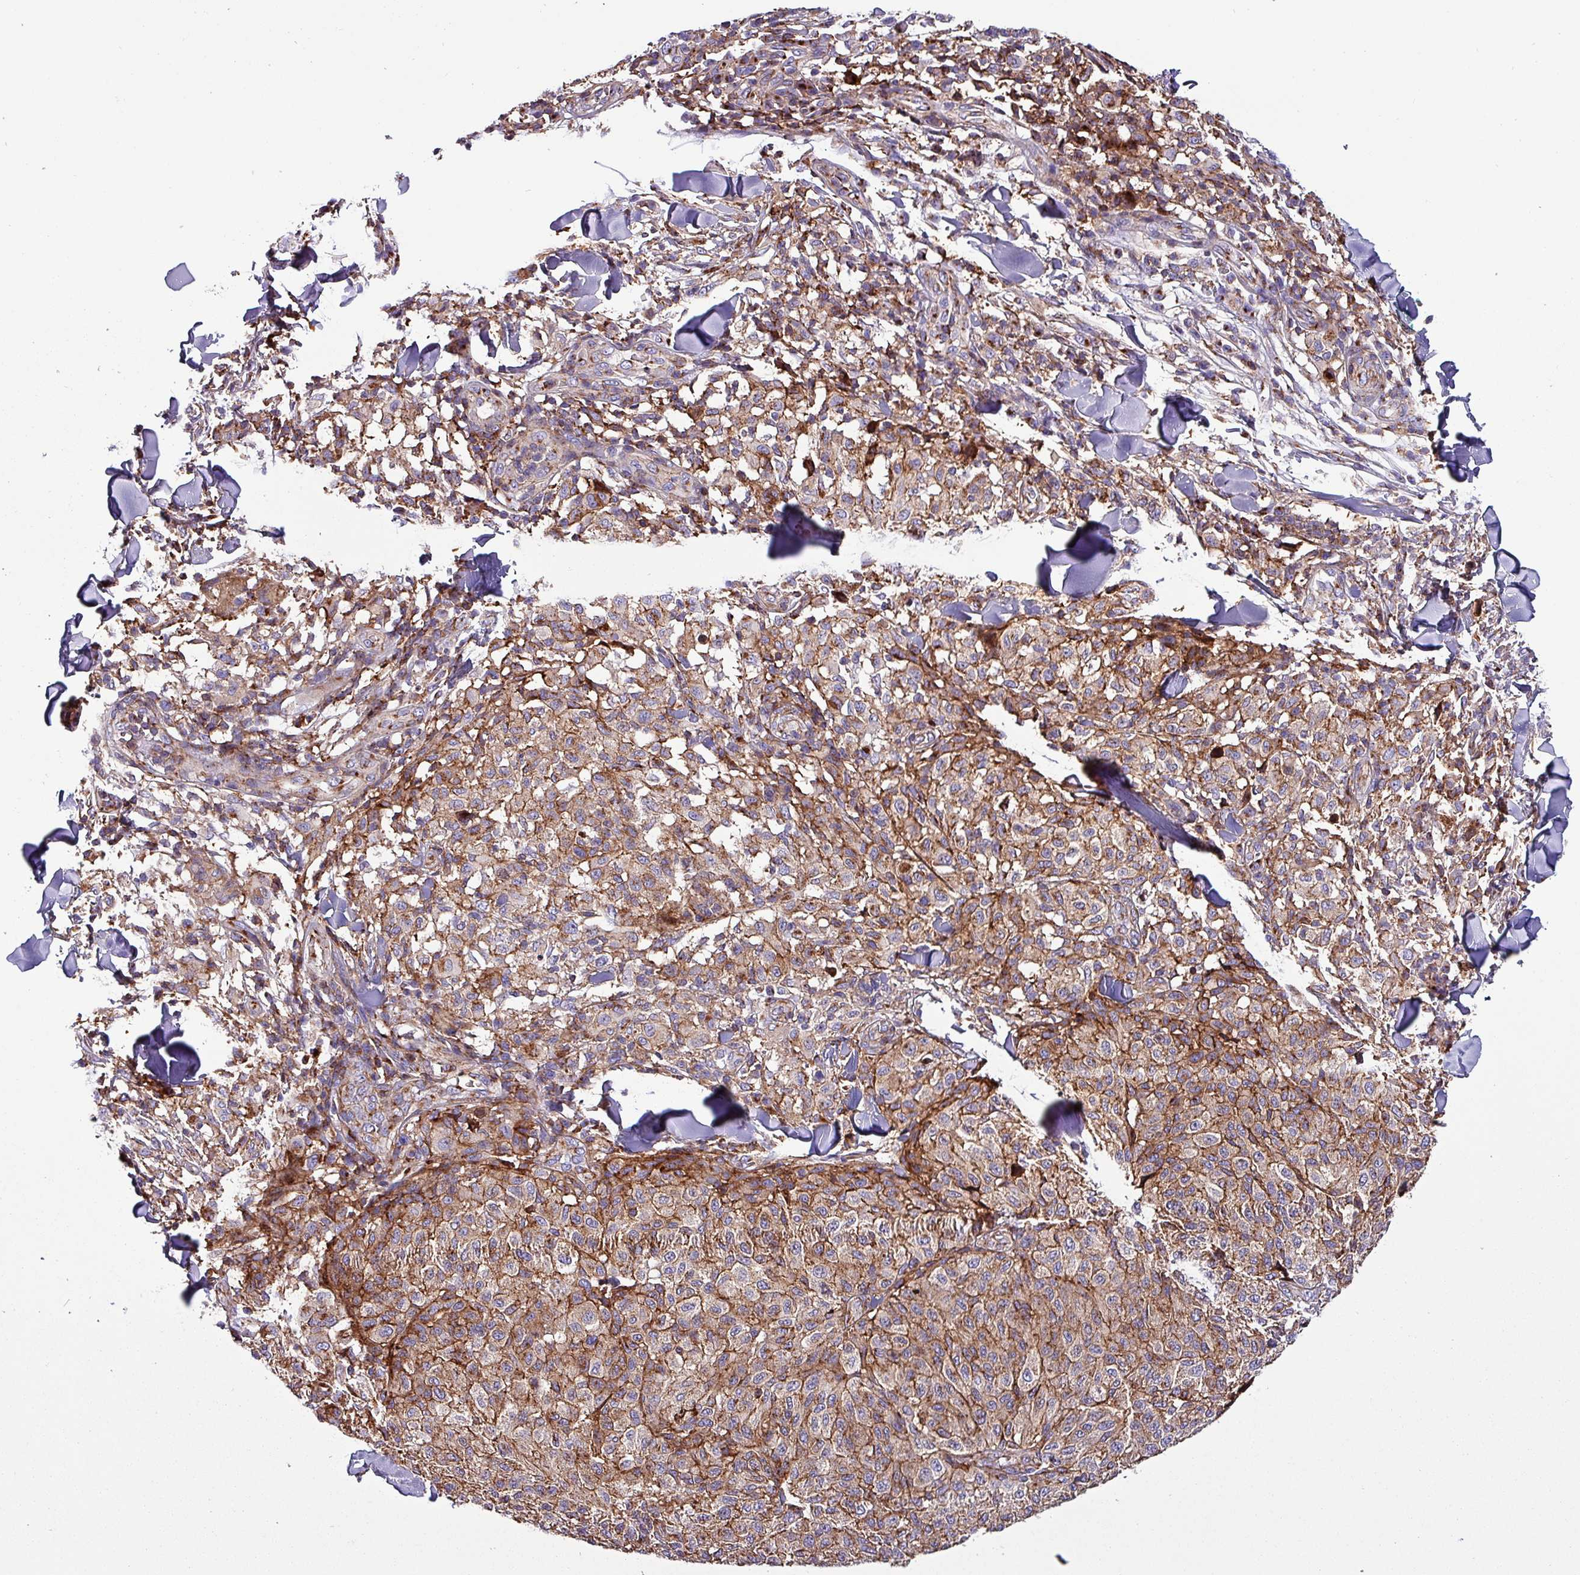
{"staining": {"intensity": "moderate", "quantity": ">75%", "location": "cytoplasmic/membranous"}, "tissue": "melanoma", "cell_type": "Tumor cells", "image_type": "cancer", "snomed": [{"axis": "morphology", "description": "Malignant melanoma, NOS"}, {"axis": "topography", "description": "Skin"}], "caption": "Brown immunohistochemical staining in human melanoma displays moderate cytoplasmic/membranous staining in approximately >75% of tumor cells.", "gene": "VAMP4", "patient": {"sex": "male", "age": 66}}